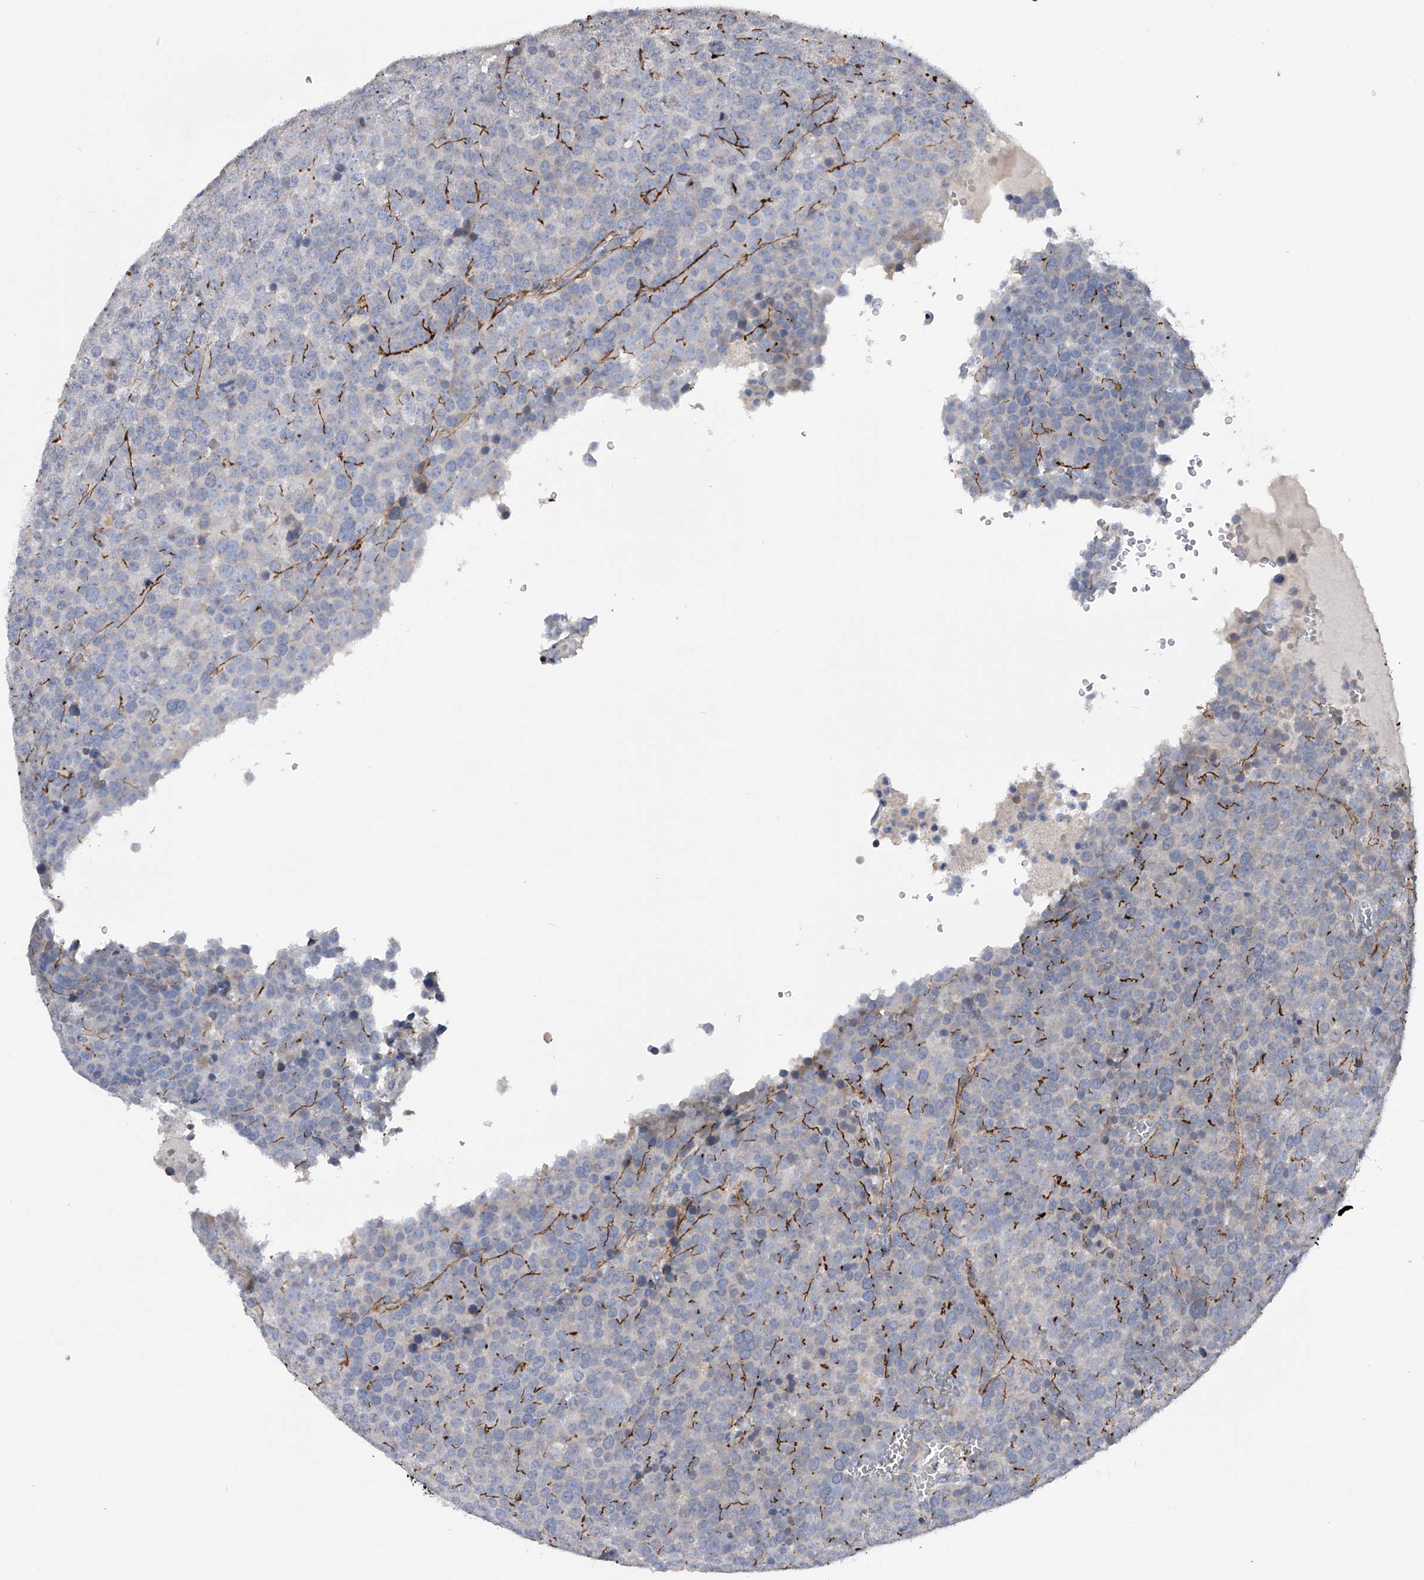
{"staining": {"intensity": "negative", "quantity": "none", "location": "none"}, "tissue": "testis cancer", "cell_type": "Tumor cells", "image_type": "cancer", "snomed": [{"axis": "morphology", "description": "Seminoma, NOS"}, {"axis": "topography", "description": "Testis"}], "caption": "Immunohistochemical staining of testis cancer reveals no significant staining in tumor cells.", "gene": "RWDD2A", "patient": {"sex": "male", "age": 71}}